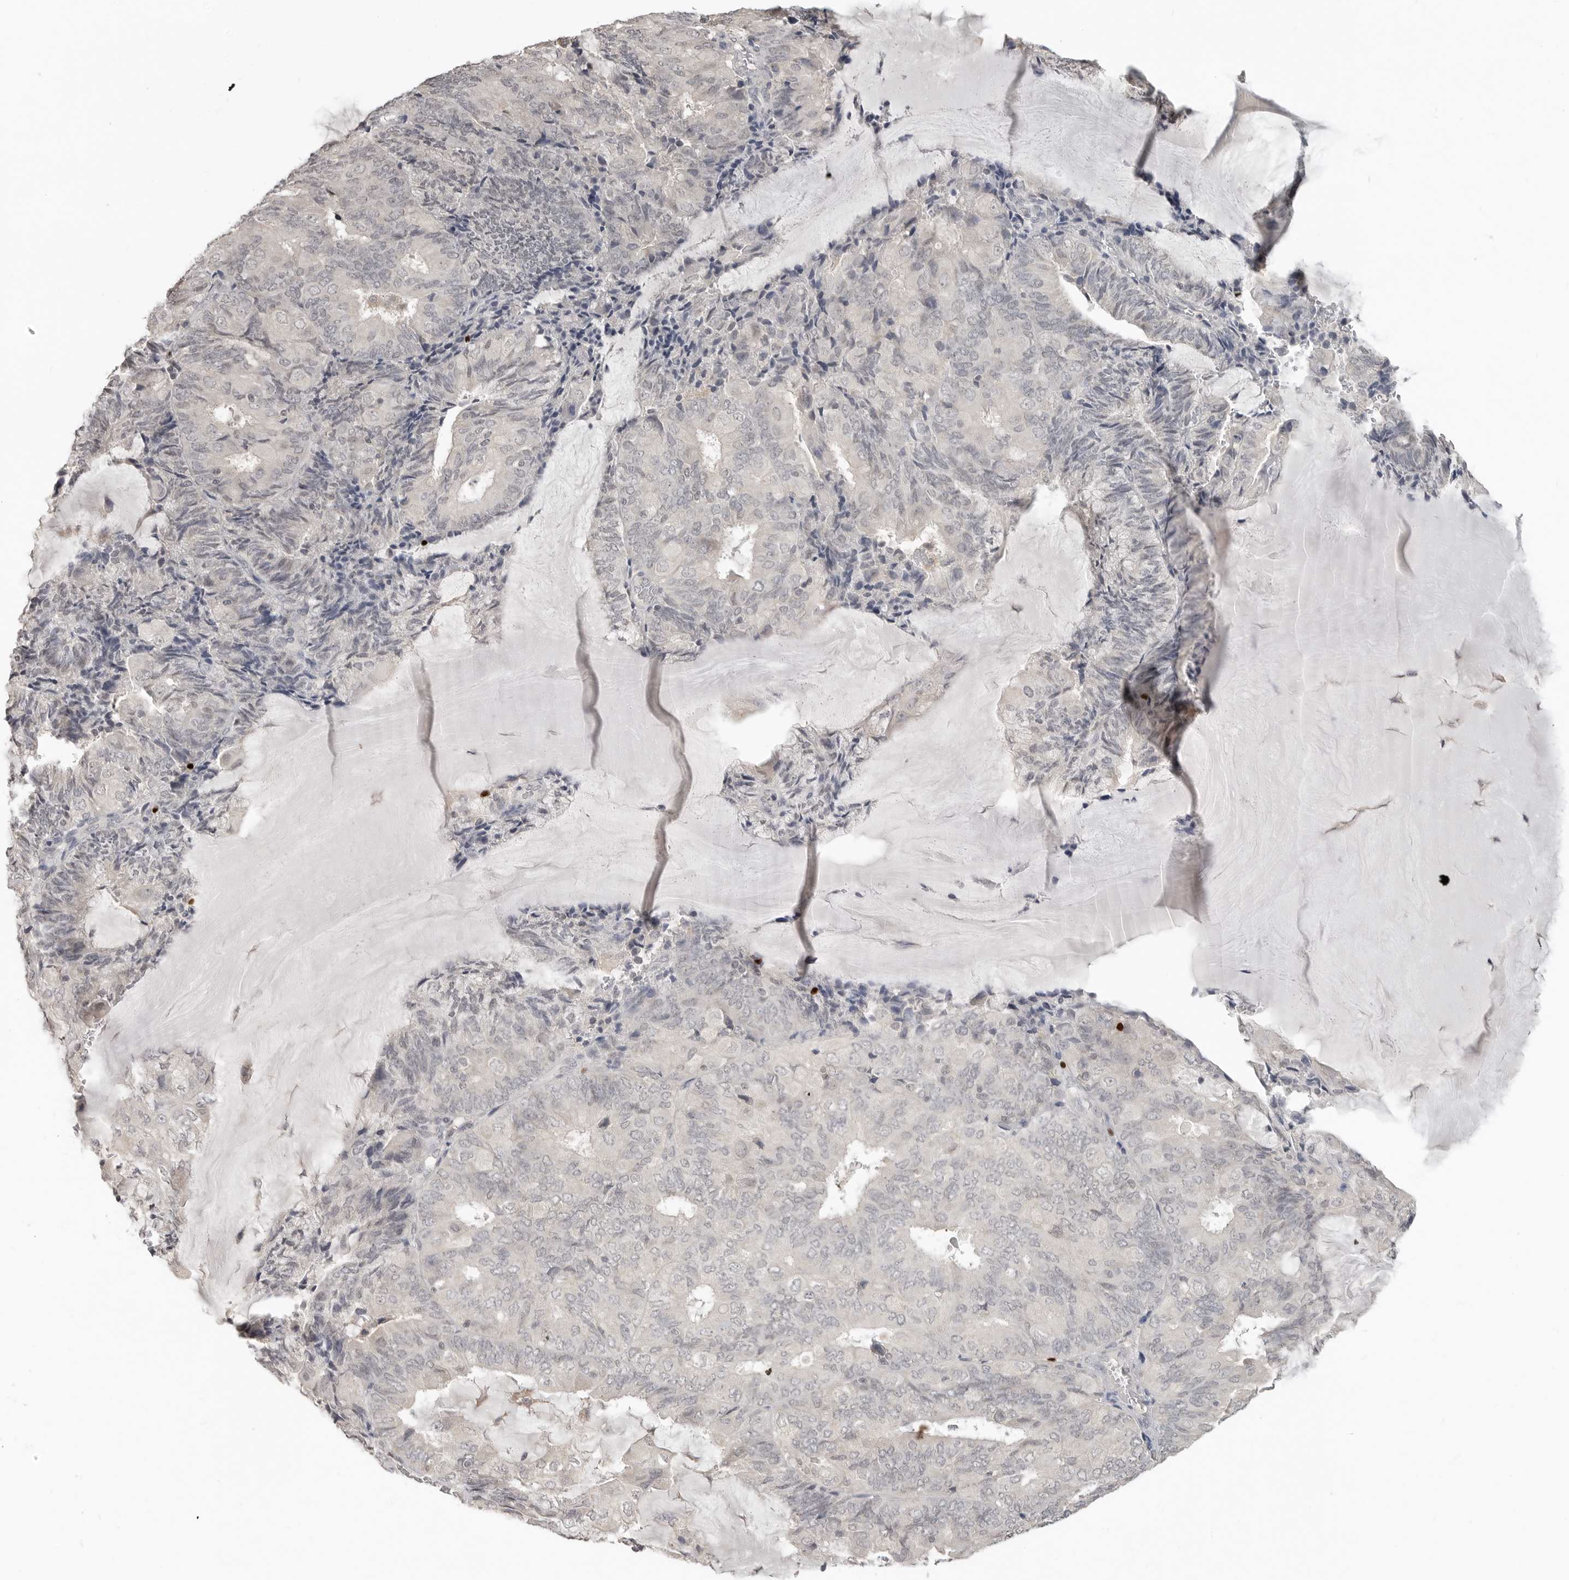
{"staining": {"intensity": "negative", "quantity": "none", "location": "none"}, "tissue": "endometrial cancer", "cell_type": "Tumor cells", "image_type": "cancer", "snomed": [{"axis": "morphology", "description": "Adenocarcinoma, NOS"}, {"axis": "topography", "description": "Endometrium"}], "caption": "Immunohistochemistry image of neoplastic tissue: endometrial cancer (adenocarcinoma) stained with DAB exhibits no significant protein expression in tumor cells.", "gene": "FOXP3", "patient": {"sex": "female", "age": 81}}